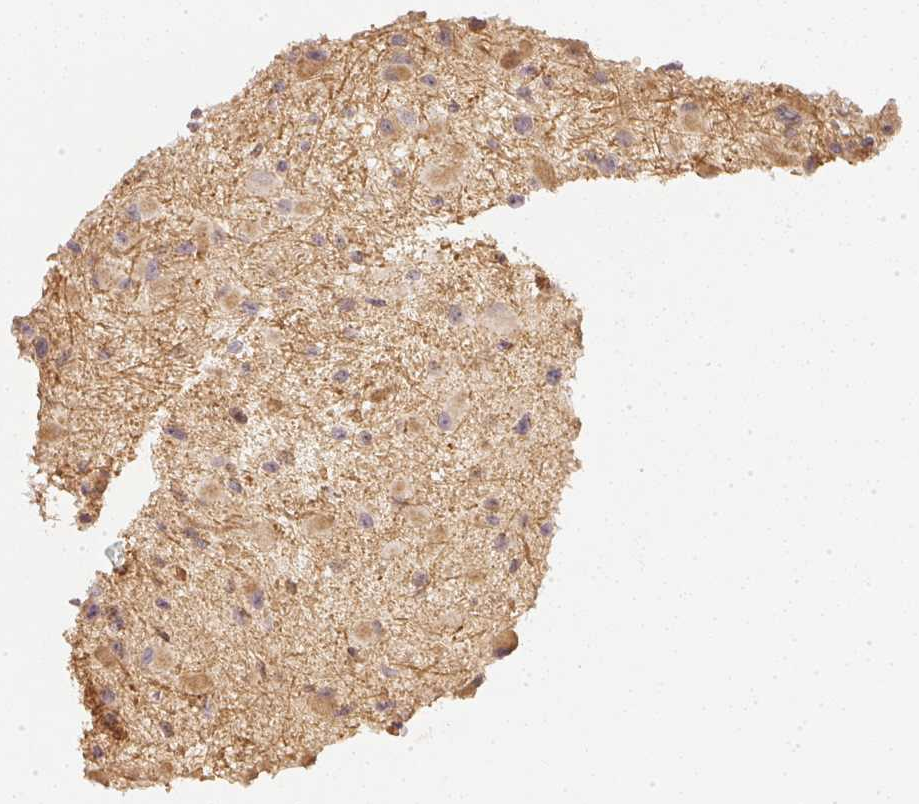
{"staining": {"intensity": "weak", "quantity": "<25%", "location": "cytoplasmic/membranous"}, "tissue": "glioma", "cell_type": "Tumor cells", "image_type": "cancer", "snomed": [{"axis": "morphology", "description": "Glioma, malignant, High grade"}, {"axis": "topography", "description": "Brain"}], "caption": "Tumor cells show no significant protein positivity in malignant high-grade glioma.", "gene": "SERPINE1", "patient": {"sex": "male", "age": 54}}